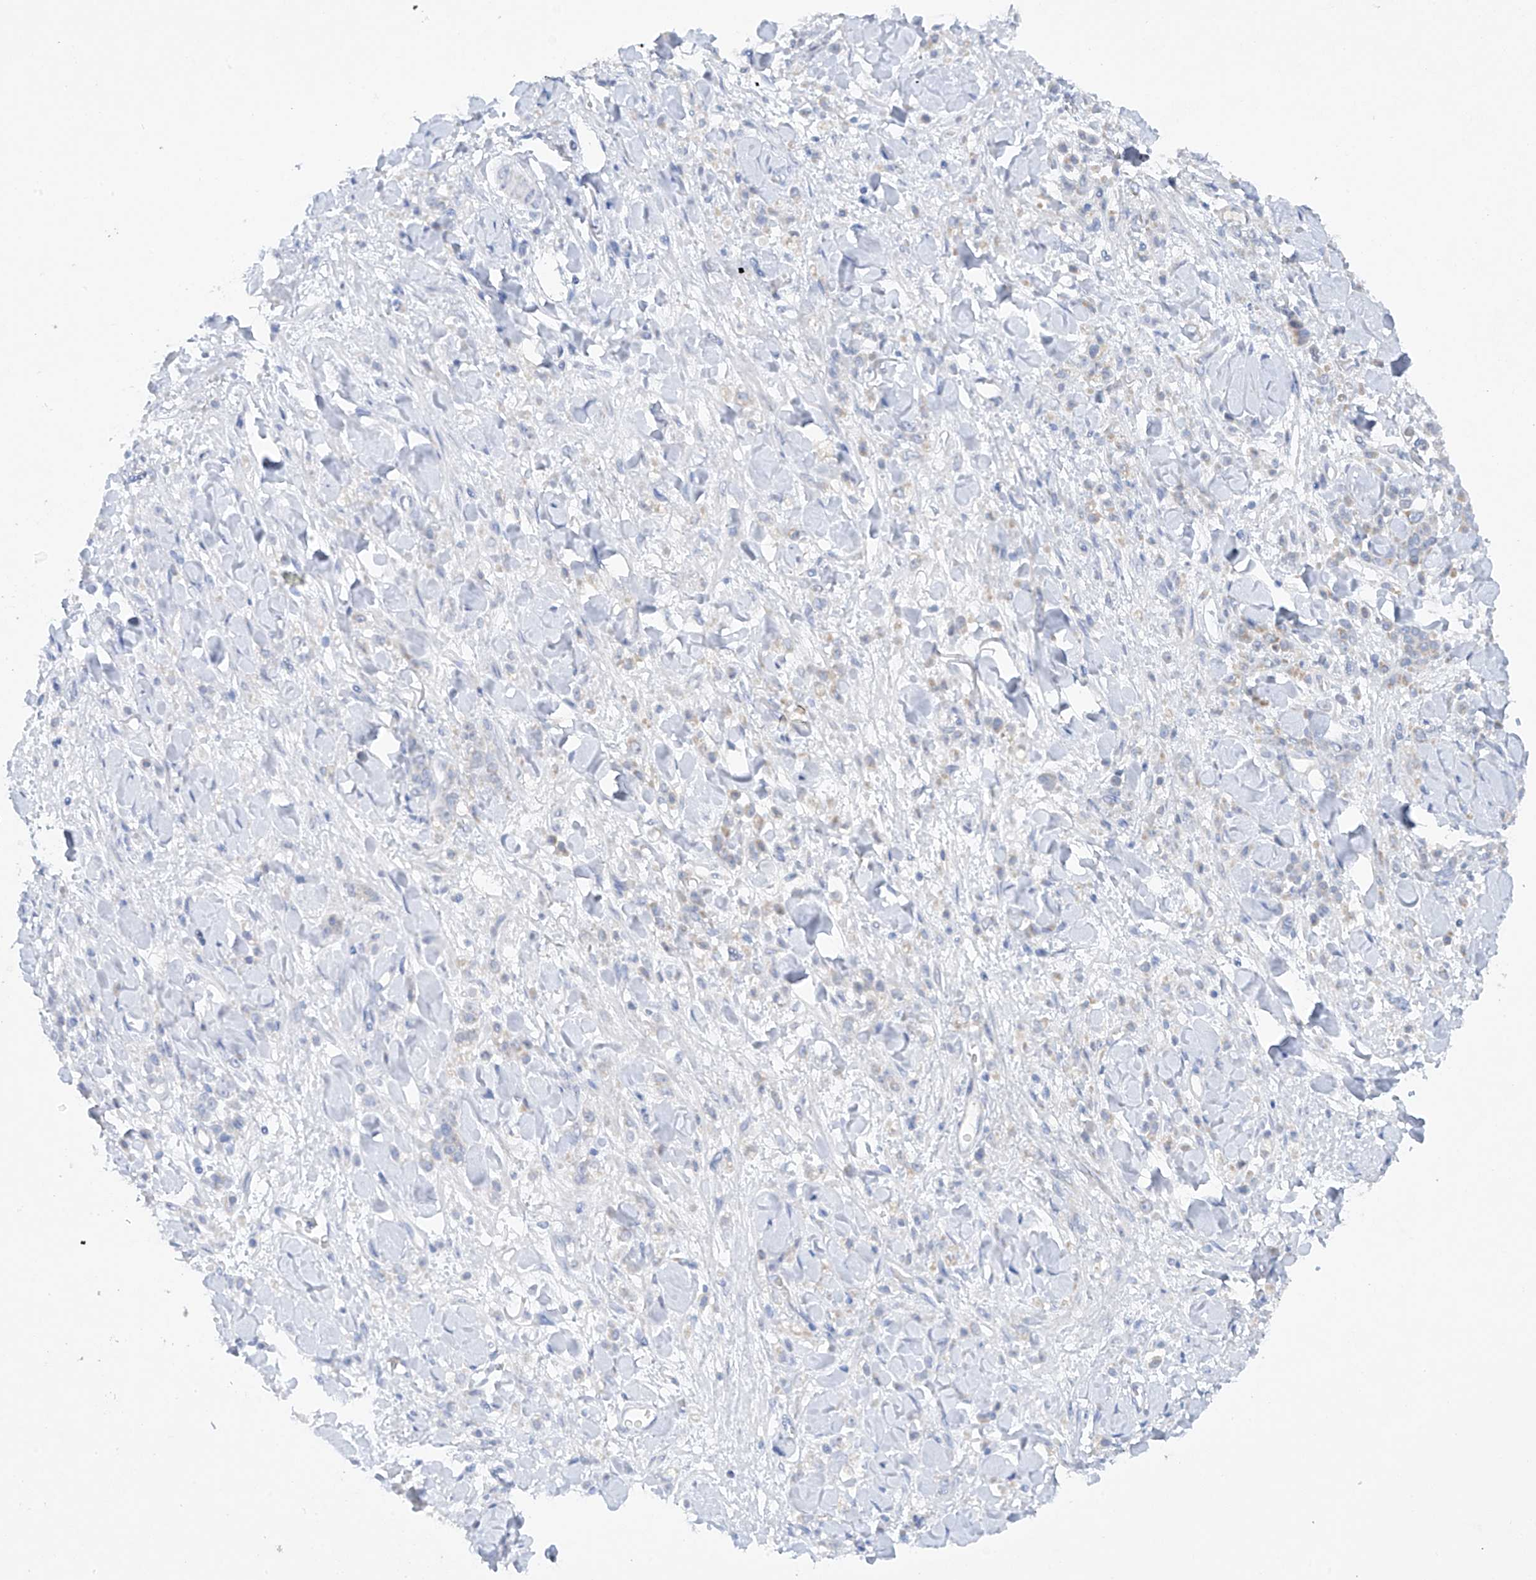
{"staining": {"intensity": "negative", "quantity": "none", "location": "none"}, "tissue": "stomach cancer", "cell_type": "Tumor cells", "image_type": "cancer", "snomed": [{"axis": "morphology", "description": "Normal tissue, NOS"}, {"axis": "morphology", "description": "Adenocarcinoma, NOS"}, {"axis": "topography", "description": "Stomach"}], "caption": "Human stomach adenocarcinoma stained for a protein using IHC shows no expression in tumor cells.", "gene": "METTL18", "patient": {"sex": "male", "age": 82}}